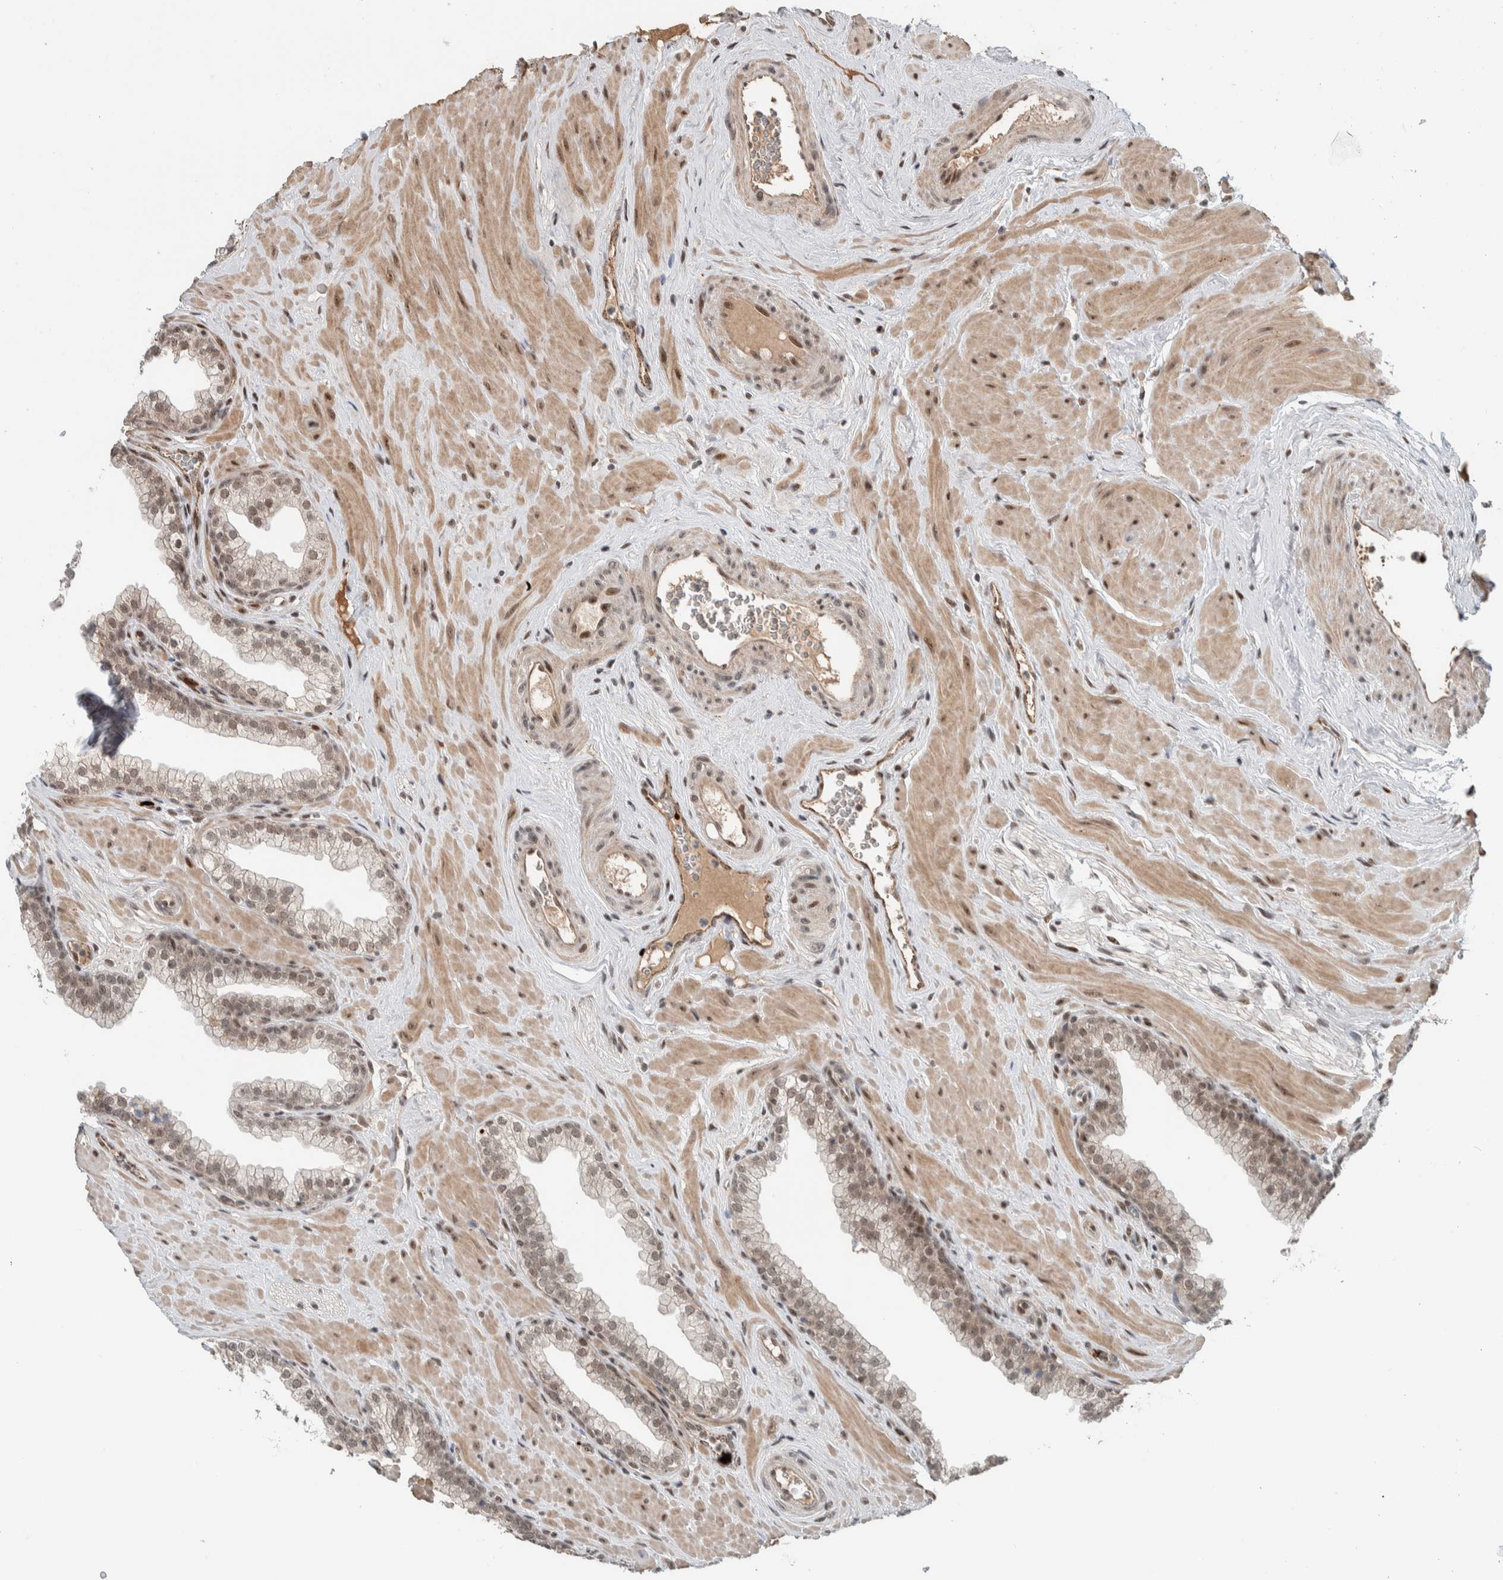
{"staining": {"intensity": "weak", "quantity": "25%-75%", "location": "cytoplasmic/membranous,nuclear"}, "tissue": "prostate", "cell_type": "Glandular cells", "image_type": "normal", "snomed": [{"axis": "morphology", "description": "Normal tissue, NOS"}, {"axis": "morphology", "description": "Urothelial carcinoma, Low grade"}, {"axis": "topography", "description": "Urinary bladder"}, {"axis": "topography", "description": "Prostate"}], "caption": "Protein staining shows weak cytoplasmic/membranous,nuclear staining in about 25%-75% of glandular cells in normal prostate.", "gene": "ZFP91", "patient": {"sex": "male", "age": 60}}